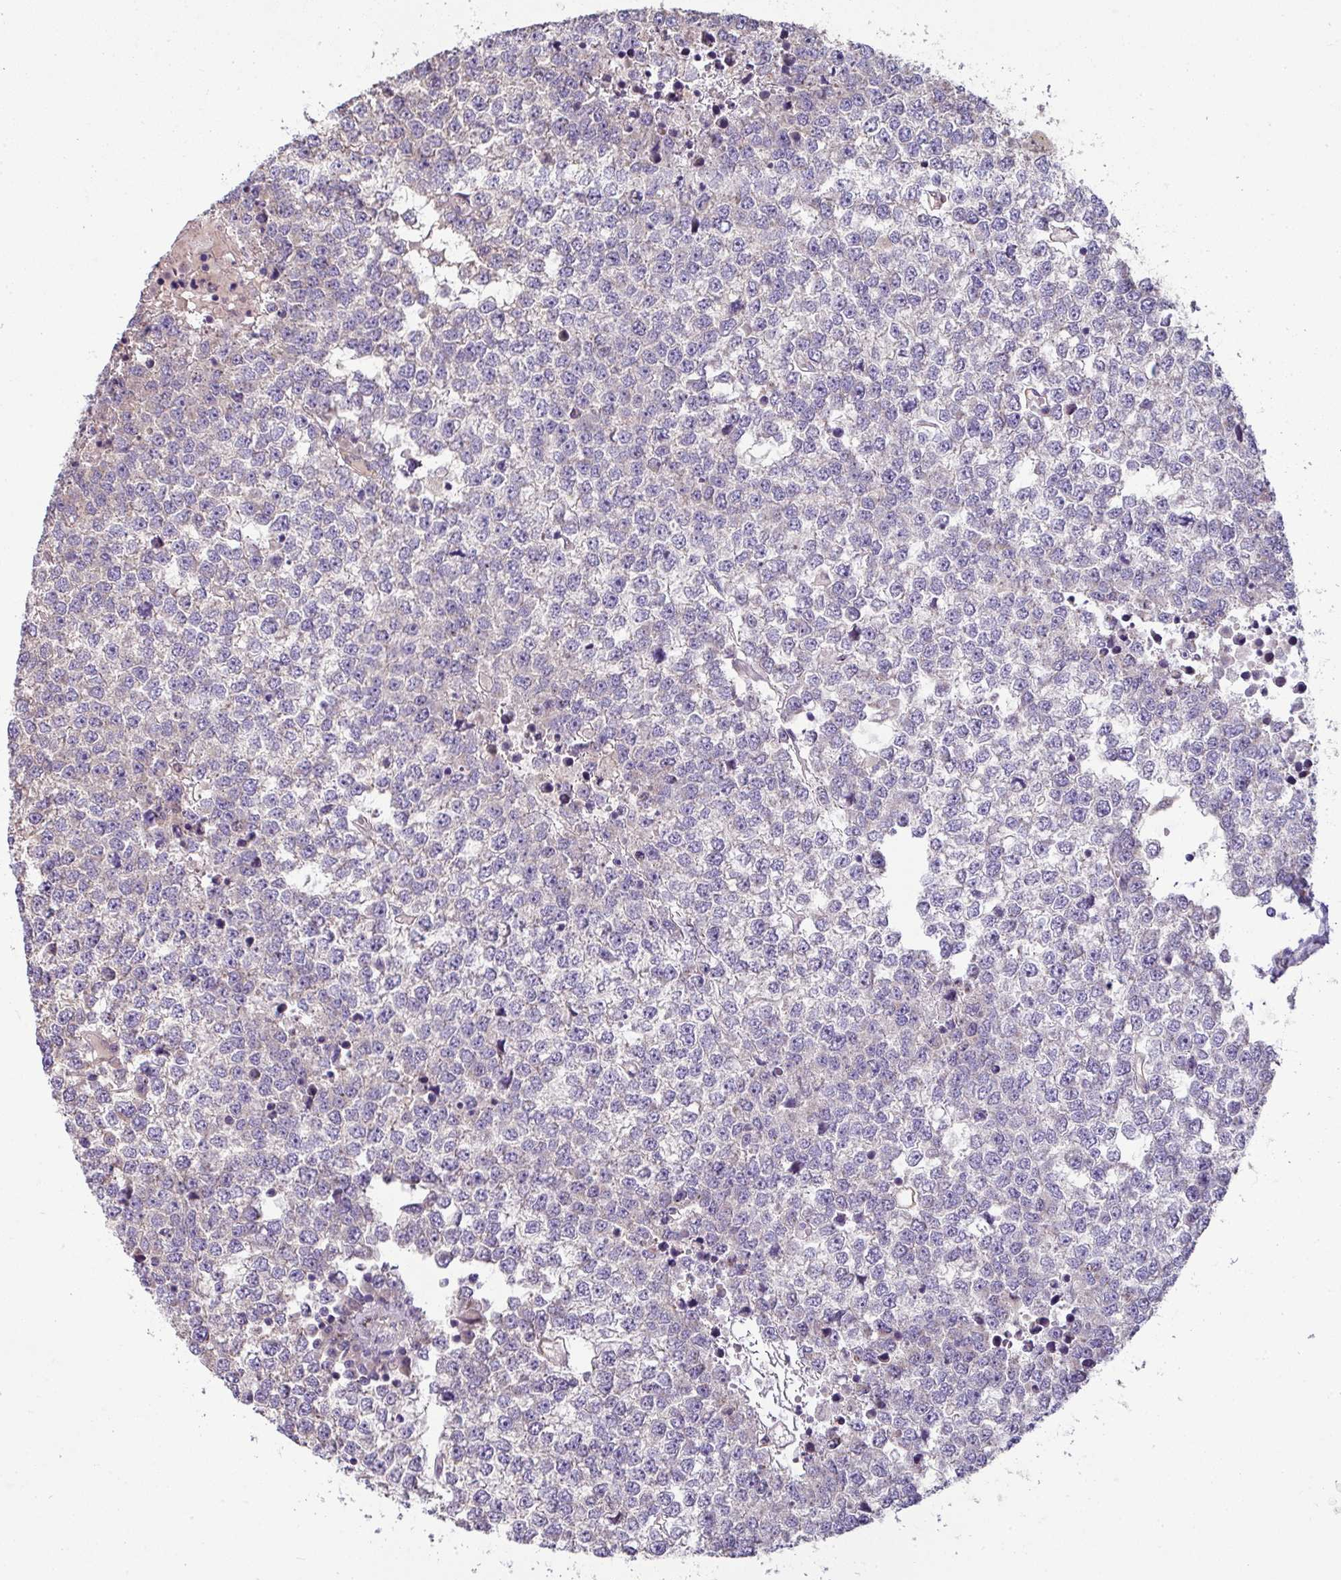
{"staining": {"intensity": "negative", "quantity": "none", "location": "none"}, "tissue": "testis cancer", "cell_type": "Tumor cells", "image_type": "cancer", "snomed": [{"axis": "morphology", "description": "Seminoma, NOS"}, {"axis": "topography", "description": "Testis"}], "caption": "A photomicrograph of testis cancer stained for a protein reveals no brown staining in tumor cells.", "gene": "LRRC9", "patient": {"sex": "male", "age": 65}}